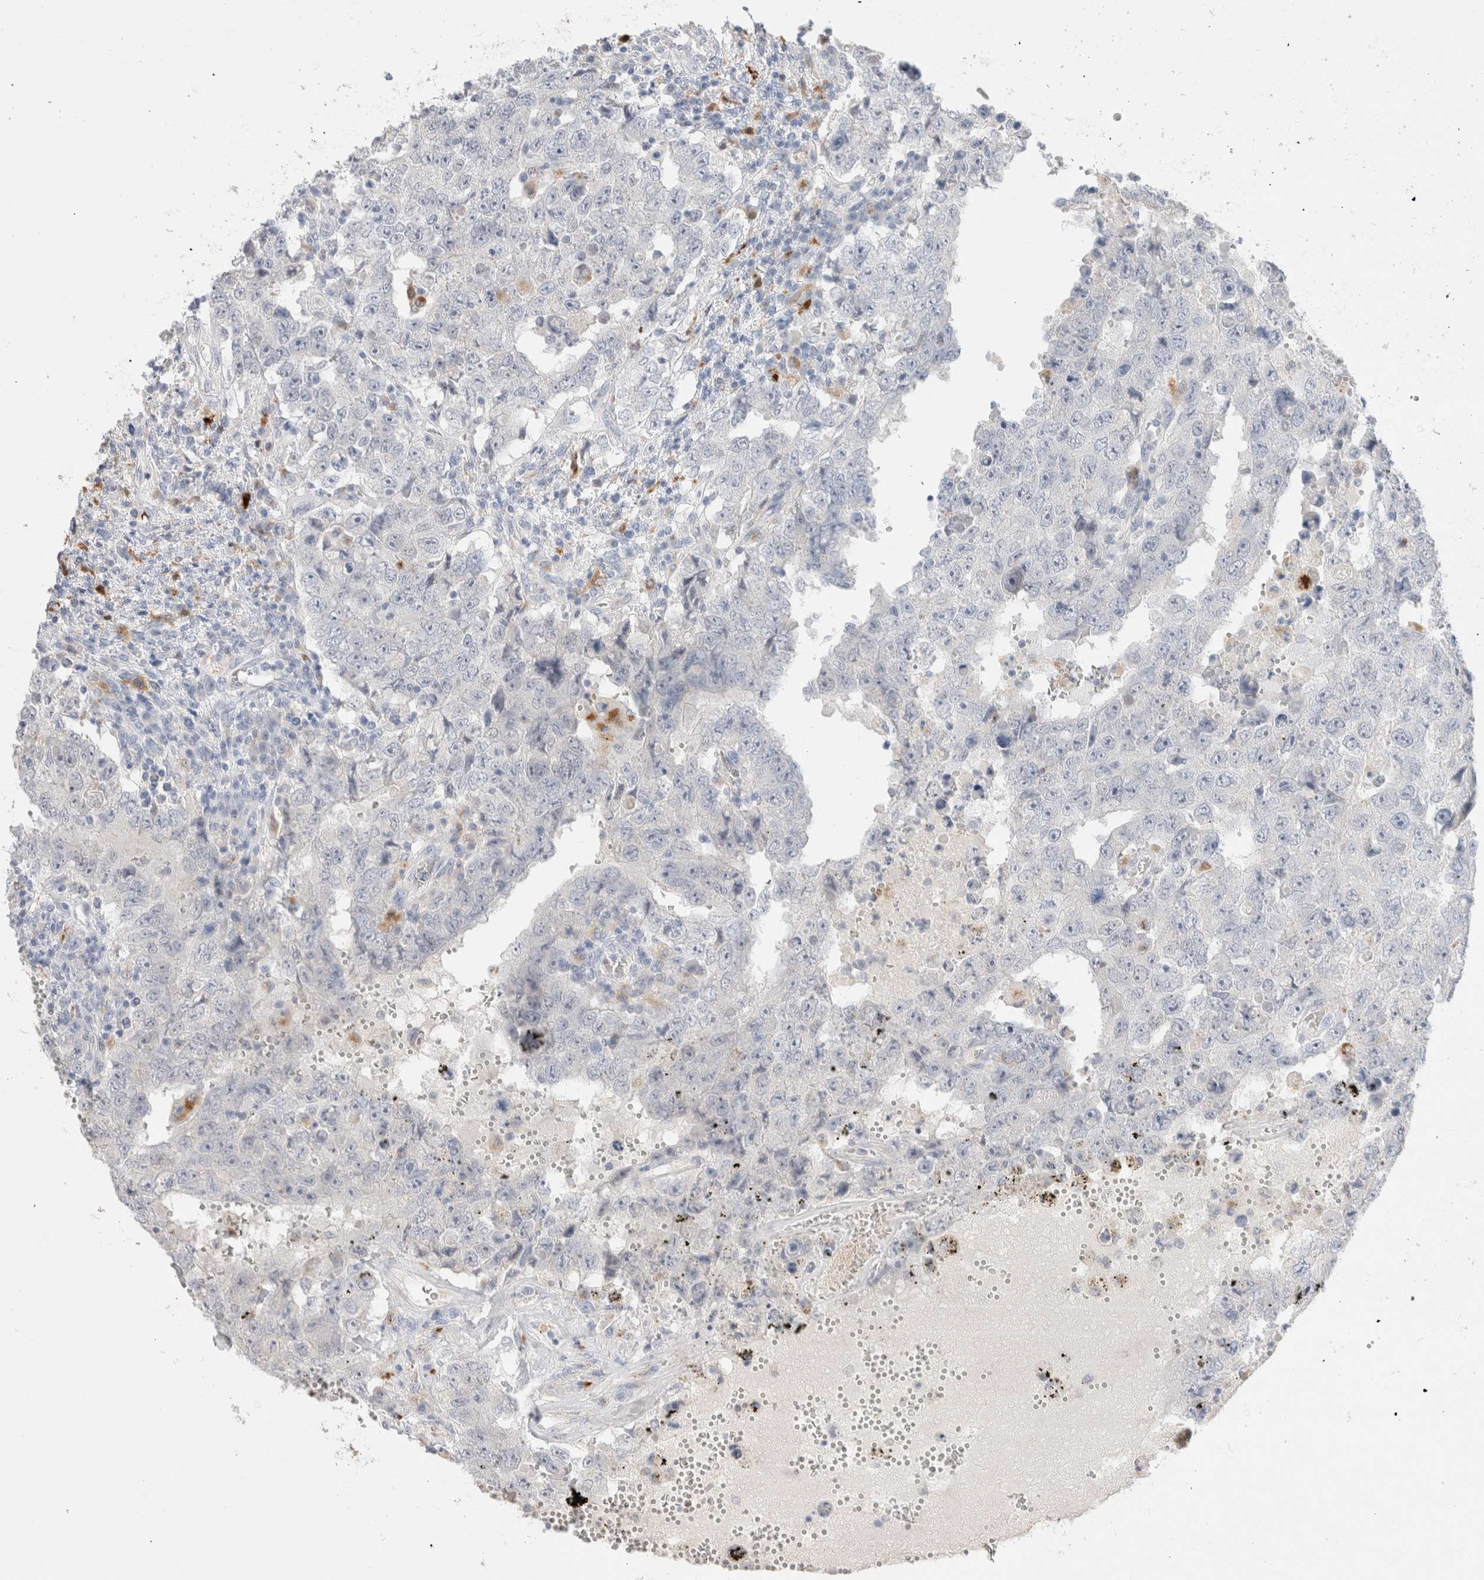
{"staining": {"intensity": "negative", "quantity": "none", "location": "none"}, "tissue": "testis cancer", "cell_type": "Tumor cells", "image_type": "cancer", "snomed": [{"axis": "morphology", "description": "Carcinoma, Embryonal, NOS"}, {"axis": "topography", "description": "Testis"}], "caption": "Tumor cells show no significant expression in testis cancer. The staining is performed using DAB (3,3'-diaminobenzidine) brown chromogen with nuclei counter-stained in using hematoxylin.", "gene": "HPGDS", "patient": {"sex": "male", "age": 26}}